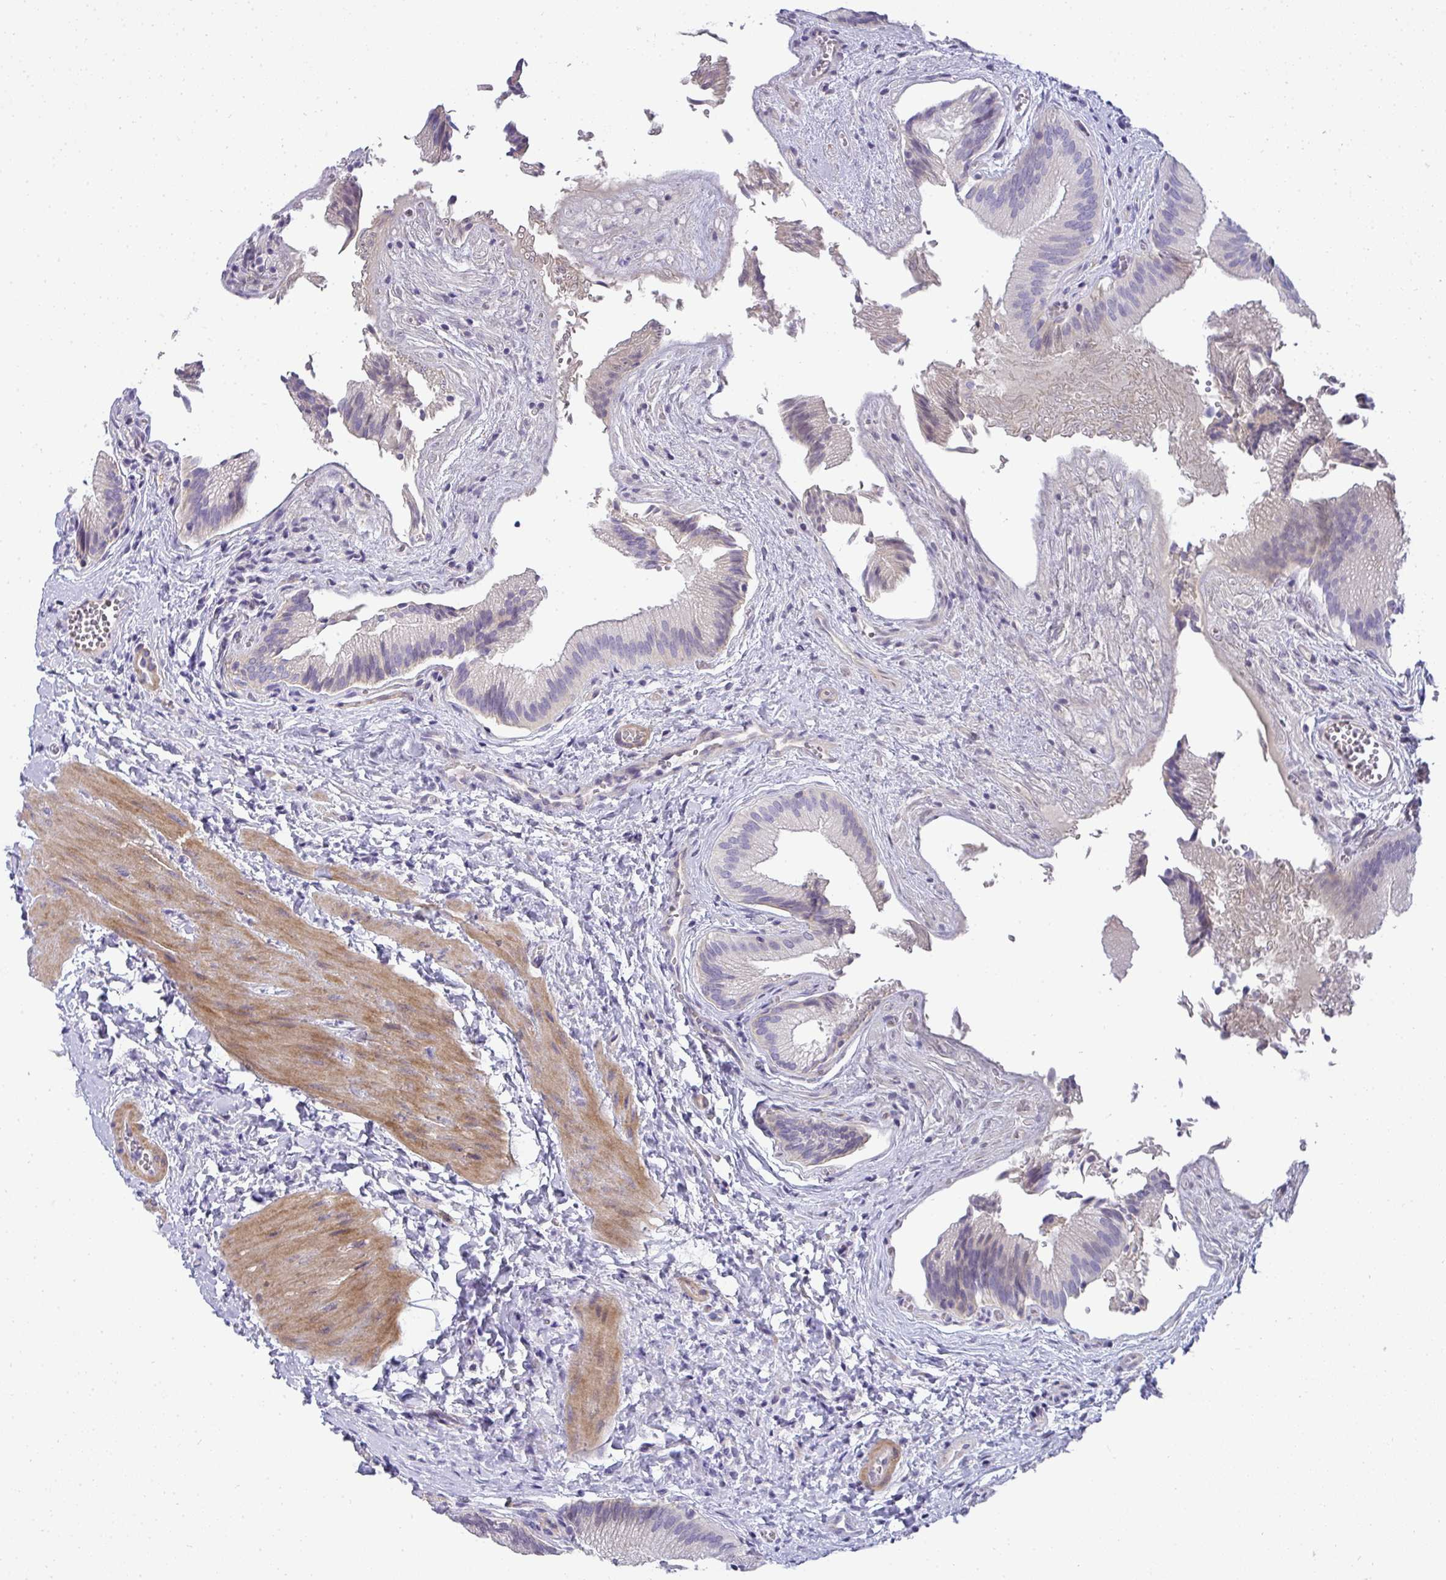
{"staining": {"intensity": "weak", "quantity": "<25%", "location": "cytoplasmic/membranous"}, "tissue": "gallbladder", "cell_type": "Glandular cells", "image_type": "normal", "snomed": [{"axis": "morphology", "description": "Normal tissue, NOS"}, {"axis": "topography", "description": "Gallbladder"}], "caption": "High power microscopy image of an immunohistochemistry (IHC) image of normal gallbladder, revealing no significant staining in glandular cells.", "gene": "AK5", "patient": {"sex": "male", "age": 17}}